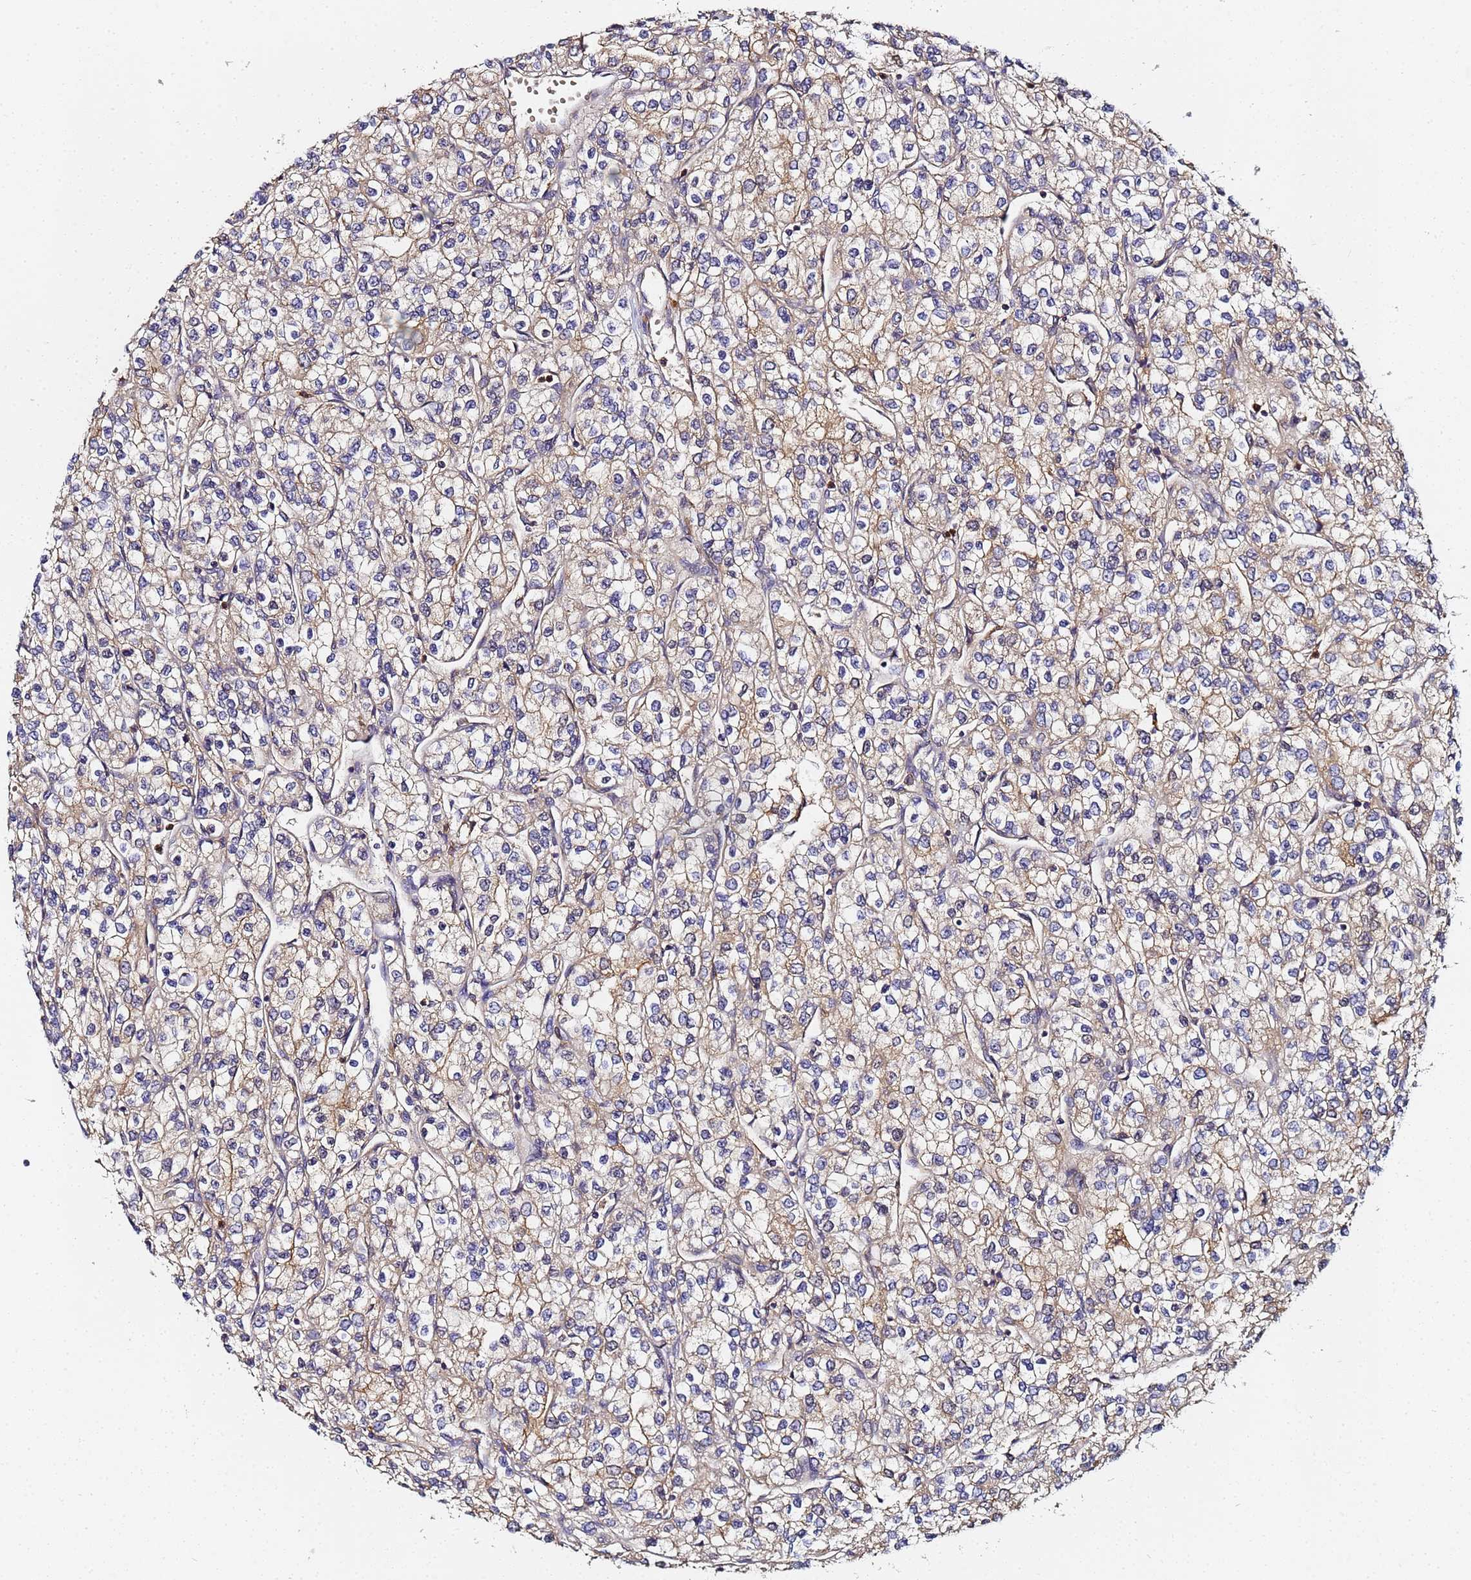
{"staining": {"intensity": "weak", "quantity": ">75%", "location": "cytoplasmic/membranous"}, "tissue": "renal cancer", "cell_type": "Tumor cells", "image_type": "cancer", "snomed": [{"axis": "morphology", "description": "Adenocarcinoma, NOS"}, {"axis": "topography", "description": "Kidney"}], "caption": "Renal adenocarcinoma stained with a brown dye shows weak cytoplasmic/membranous positive staining in approximately >75% of tumor cells.", "gene": "LRRC69", "patient": {"sex": "male", "age": 80}}